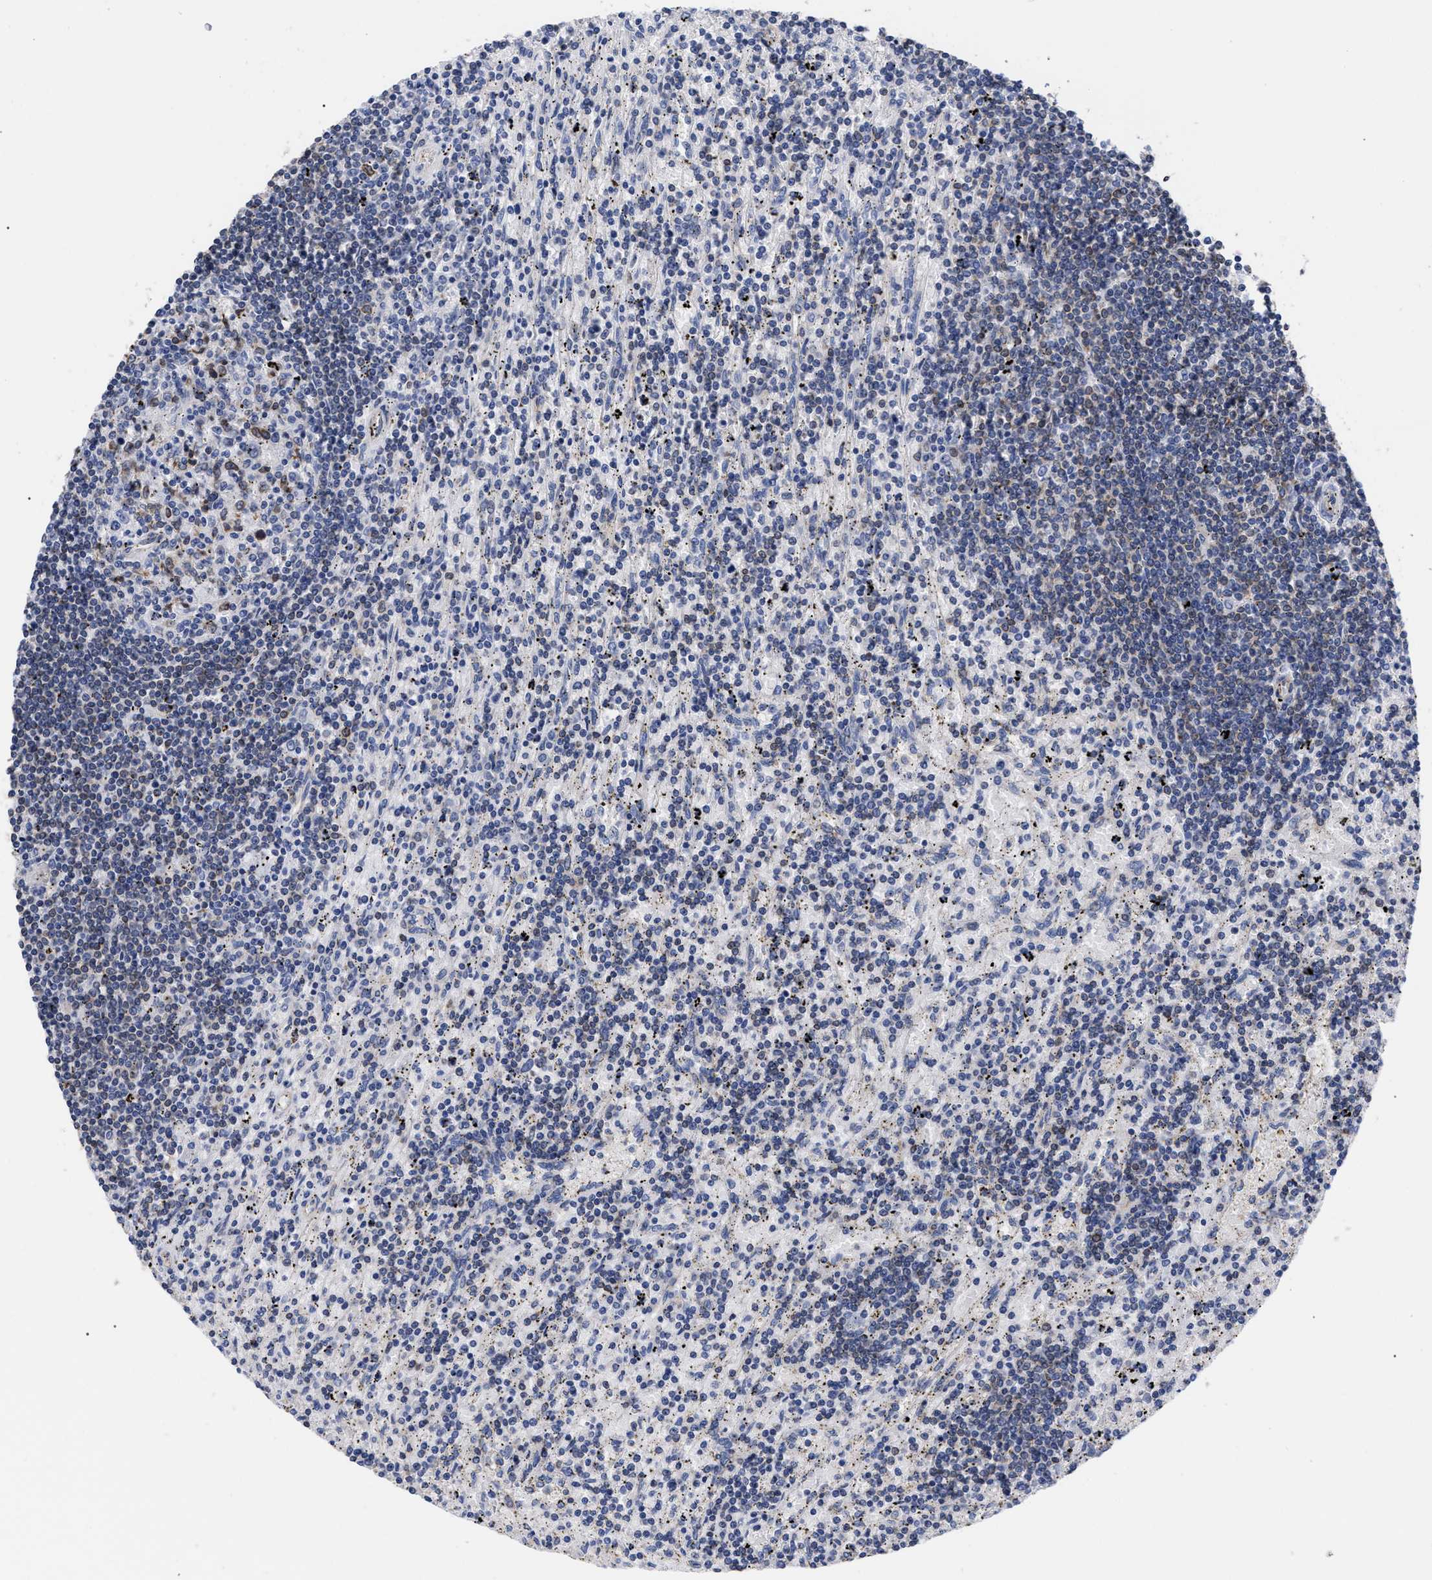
{"staining": {"intensity": "negative", "quantity": "none", "location": "none"}, "tissue": "lymphoma", "cell_type": "Tumor cells", "image_type": "cancer", "snomed": [{"axis": "morphology", "description": "Malignant lymphoma, non-Hodgkin's type, Low grade"}, {"axis": "topography", "description": "Spleen"}], "caption": "This is an immunohistochemistry micrograph of low-grade malignant lymphoma, non-Hodgkin's type. There is no staining in tumor cells.", "gene": "IRAG2", "patient": {"sex": "male", "age": 76}}